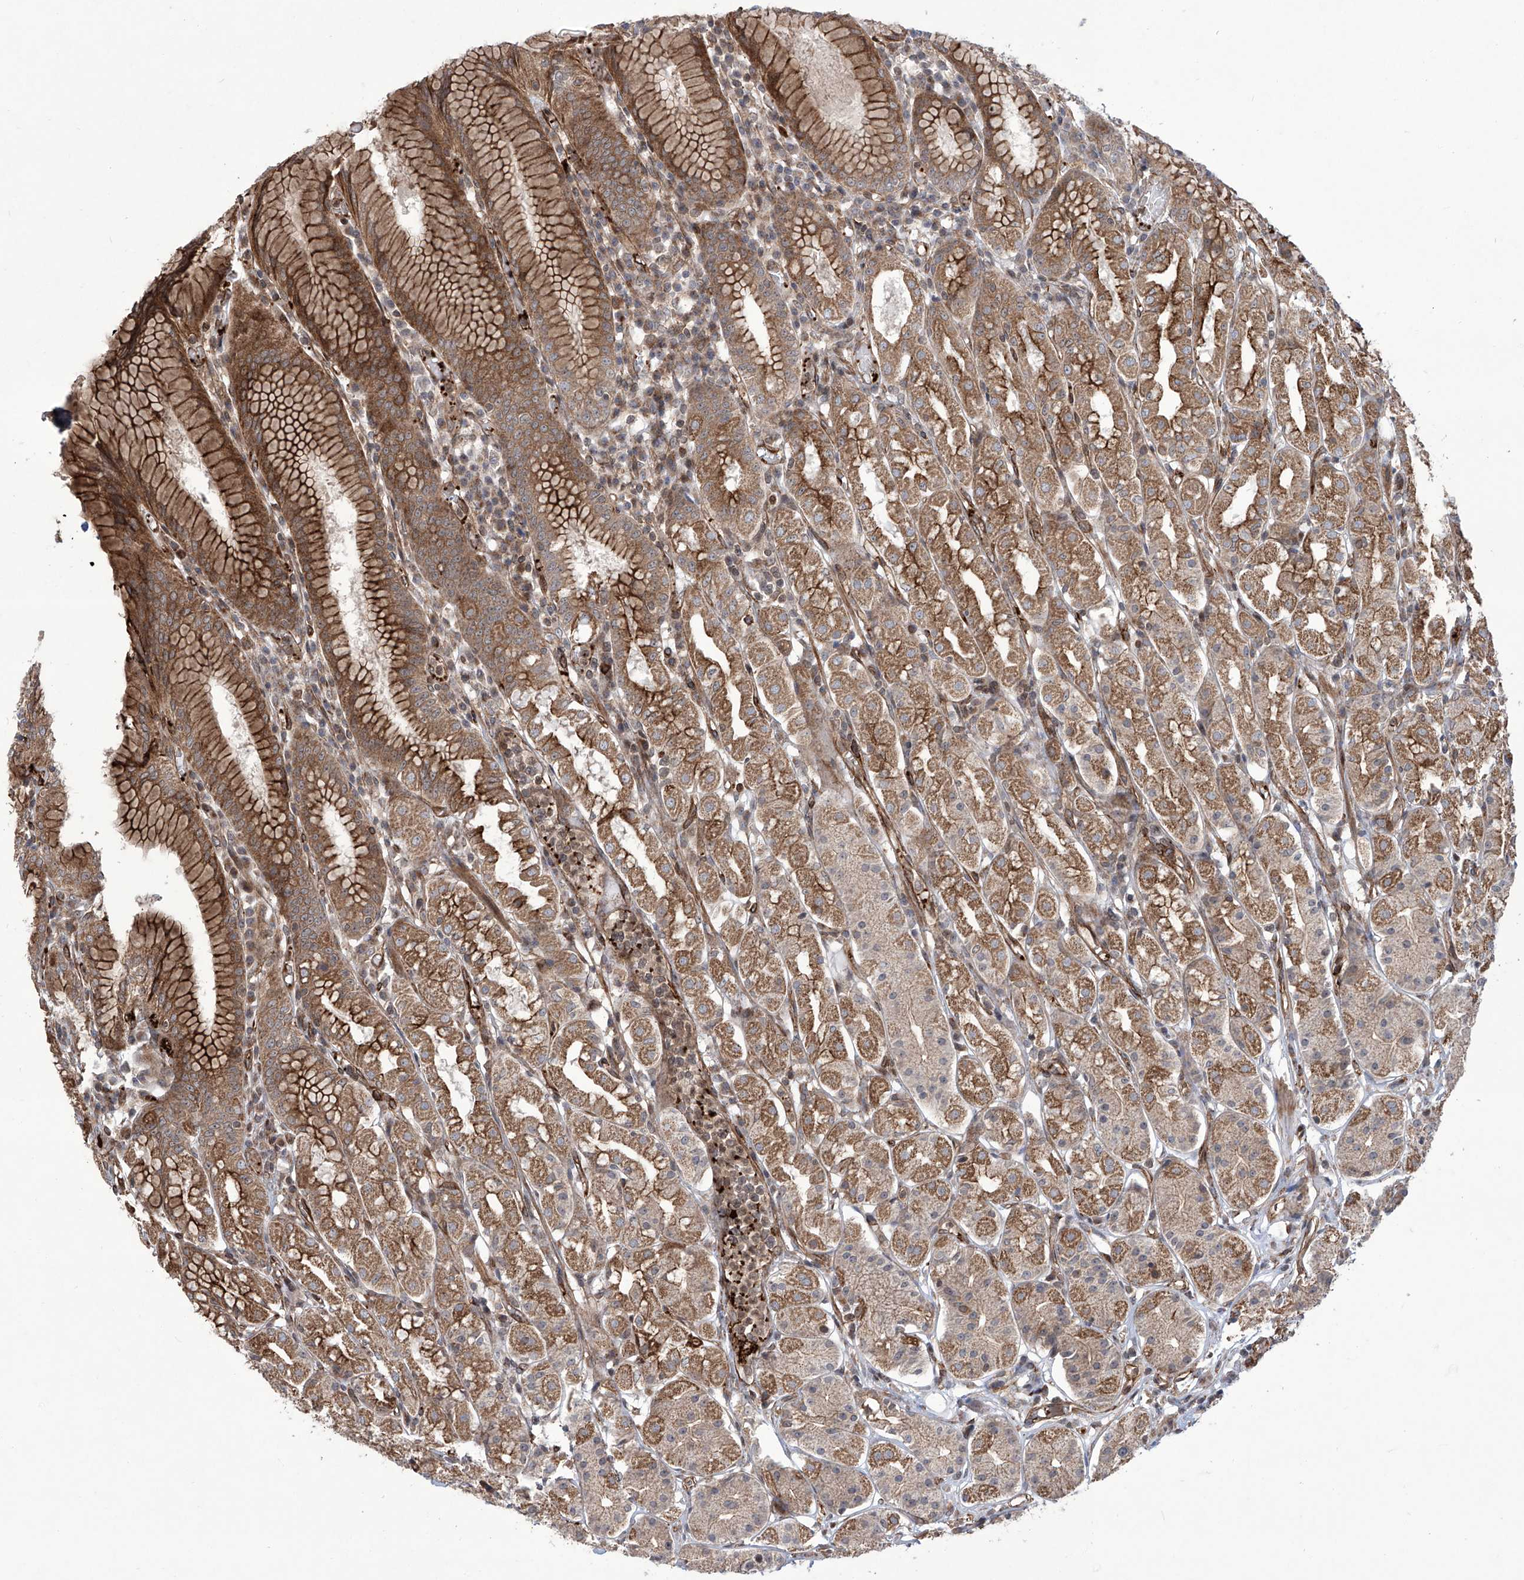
{"staining": {"intensity": "moderate", "quantity": ">75%", "location": "cytoplasmic/membranous"}, "tissue": "stomach", "cell_type": "Glandular cells", "image_type": "normal", "snomed": [{"axis": "morphology", "description": "Normal tissue, NOS"}, {"axis": "topography", "description": "Stomach"}, {"axis": "topography", "description": "Stomach, lower"}], "caption": "Unremarkable stomach was stained to show a protein in brown. There is medium levels of moderate cytoplasmic/membranous staining in approximately >75% of glandular cells. The protein of interest is stained brown, and the nuclei are stained in blue (DAB IHC with brightfield microscopy, high magnification).", "gene": "APAF1", "patient": {"sex": "female", "age": 56}}